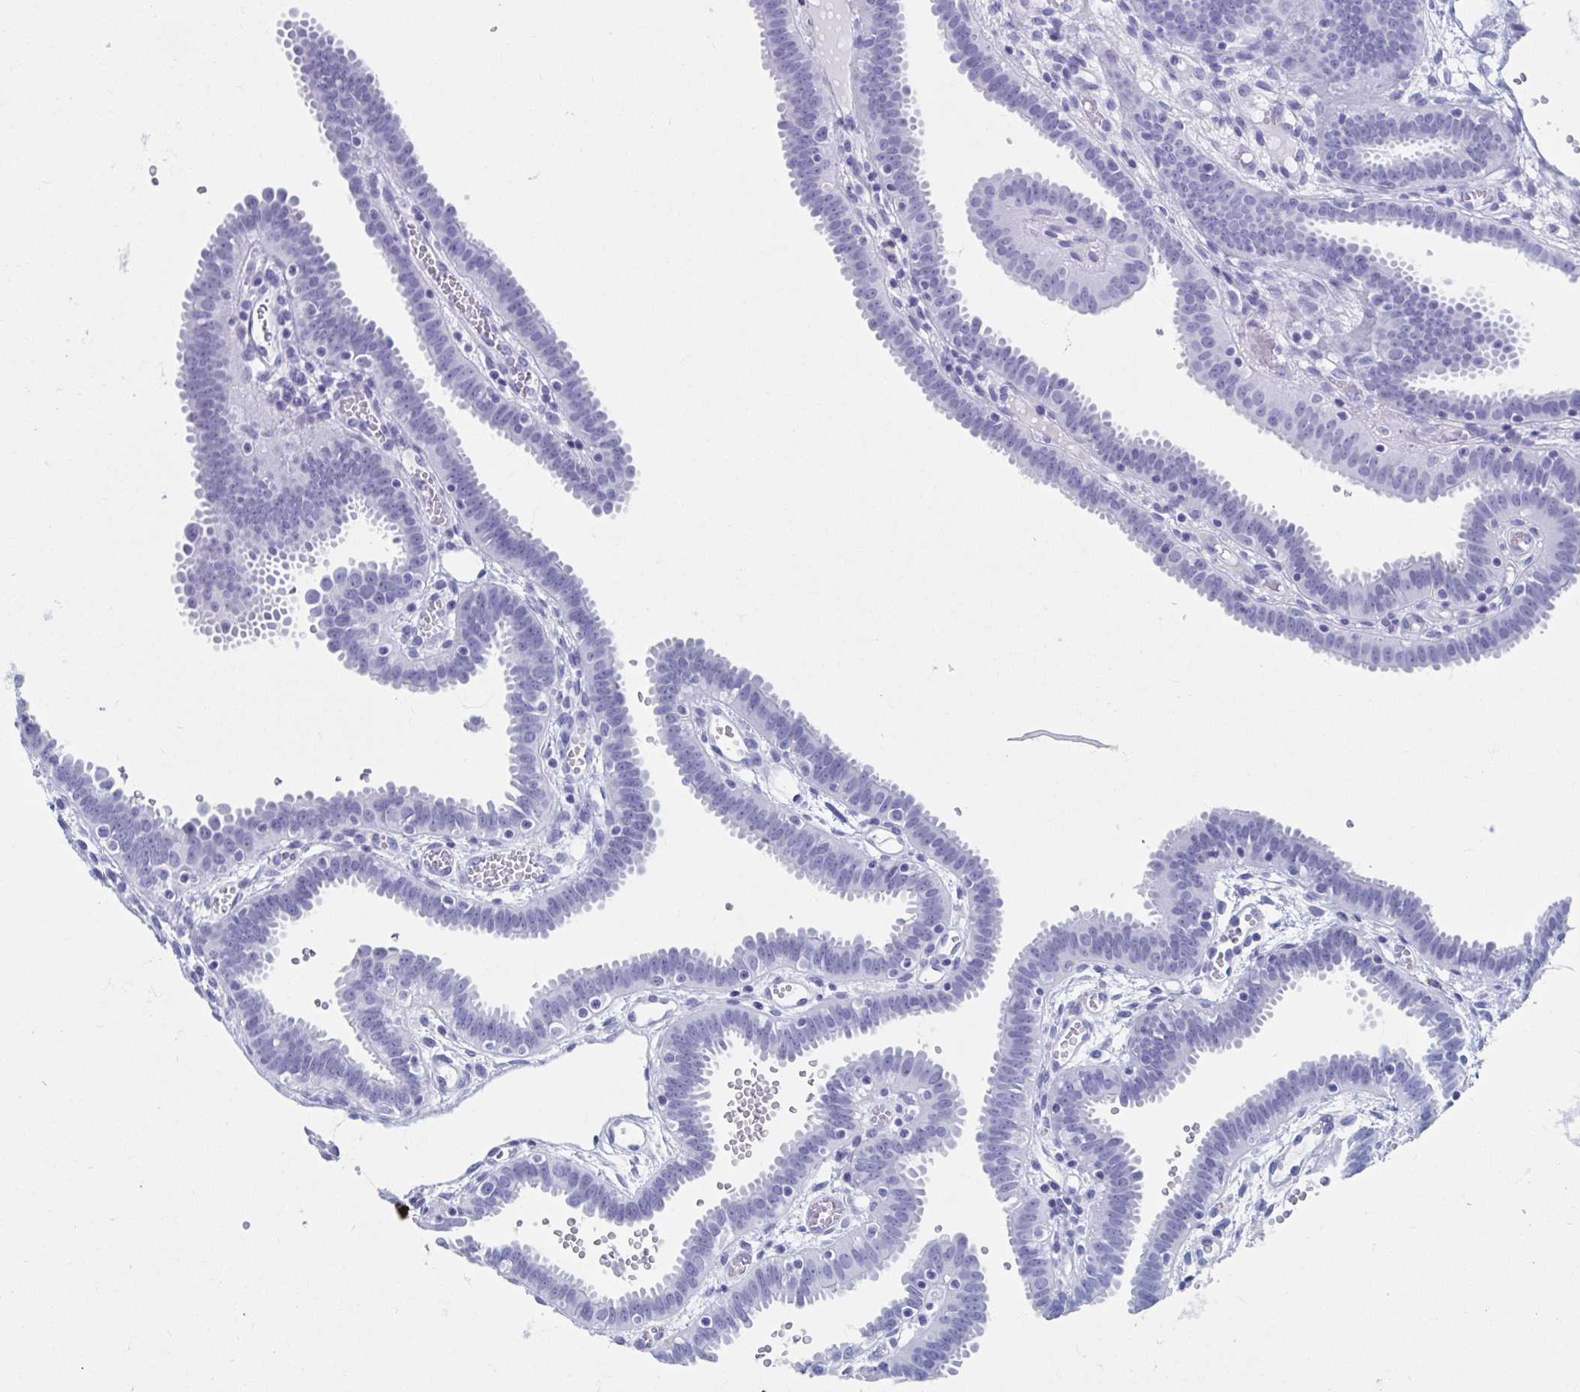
{"staining": {"intensity": "negative", "quantity": "none", "location": "none"}, "tissue": "fallopian tube", "cell_type": "Glandular cells", "image_type": "normal", "snomed": [{"axis": "morphology", "description": "Normal tissue, NOS"}, {"axis": "topography", "description": "Fallopian tube"}], "caption": "The micrograph reveals no significant positivity in glandular cells of fallopian tube. (Immunohistochemistry, brightfield microscopy, high magnification).", "gene": "HDGFL1", "patient": {"sex": "female", "age": 37}}